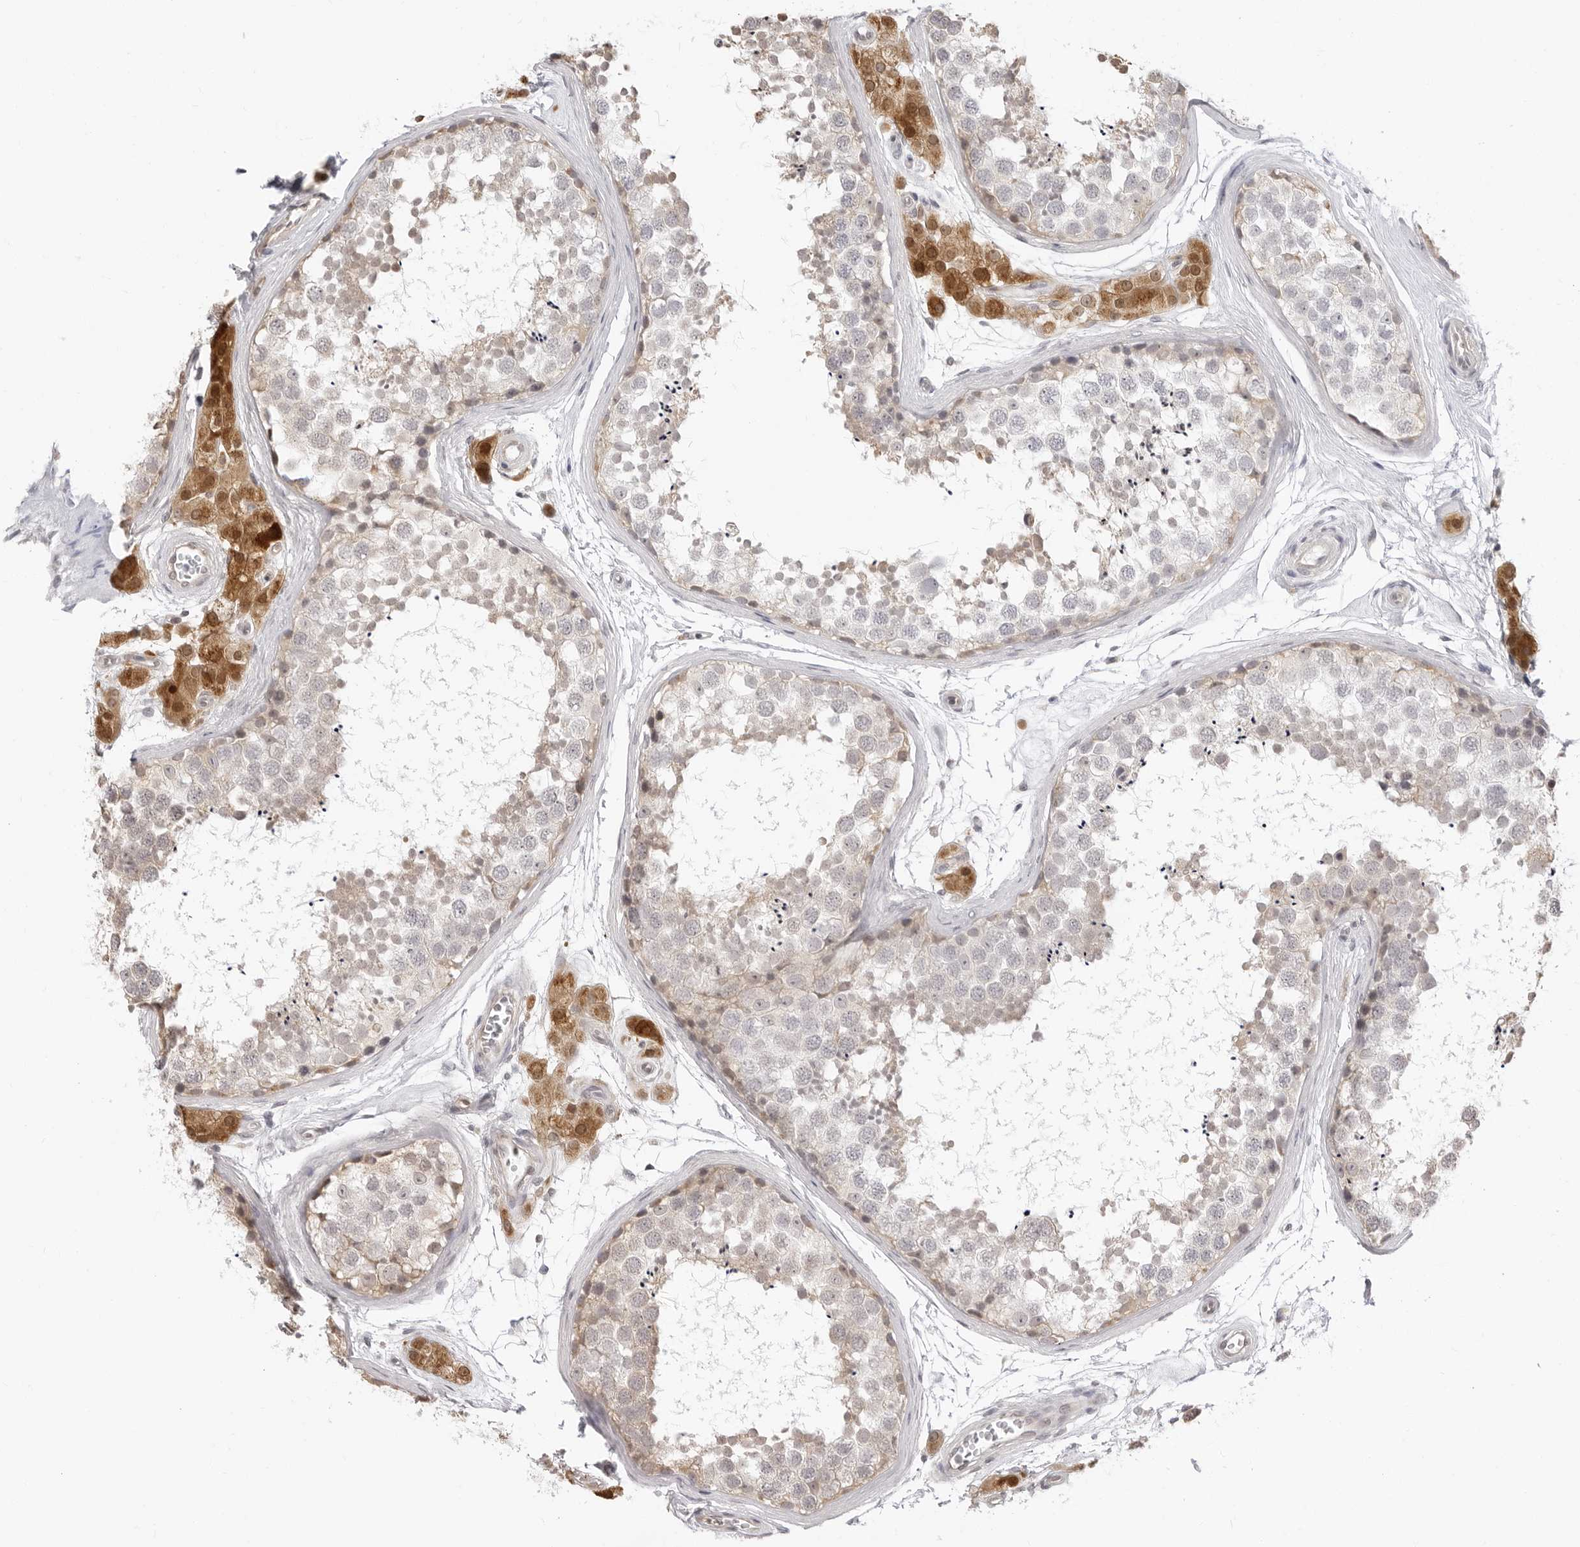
{"staining": {"intensity": "weak", "quantity": "25%-75%", "location": "cytoplasmic/membranous"}, "tissue": "testis", "cell_type": "Cells in seminiferous ducts", "image_type": "normal", "snomed": [{"axis": "morphology", "description": "Normal tissue, NOS"}, {"axis": "topography", "description": "Testis"}], "caption": "Immunohistochemical staining of unremarkable human testis displays 25%-75% levels of weak cytoplasmic/membranous protein positivity in about 25%-75% of cells in seminiferous ducts.", "gene": "FDPS", "patient": {"sex": "male", "age": 56}}